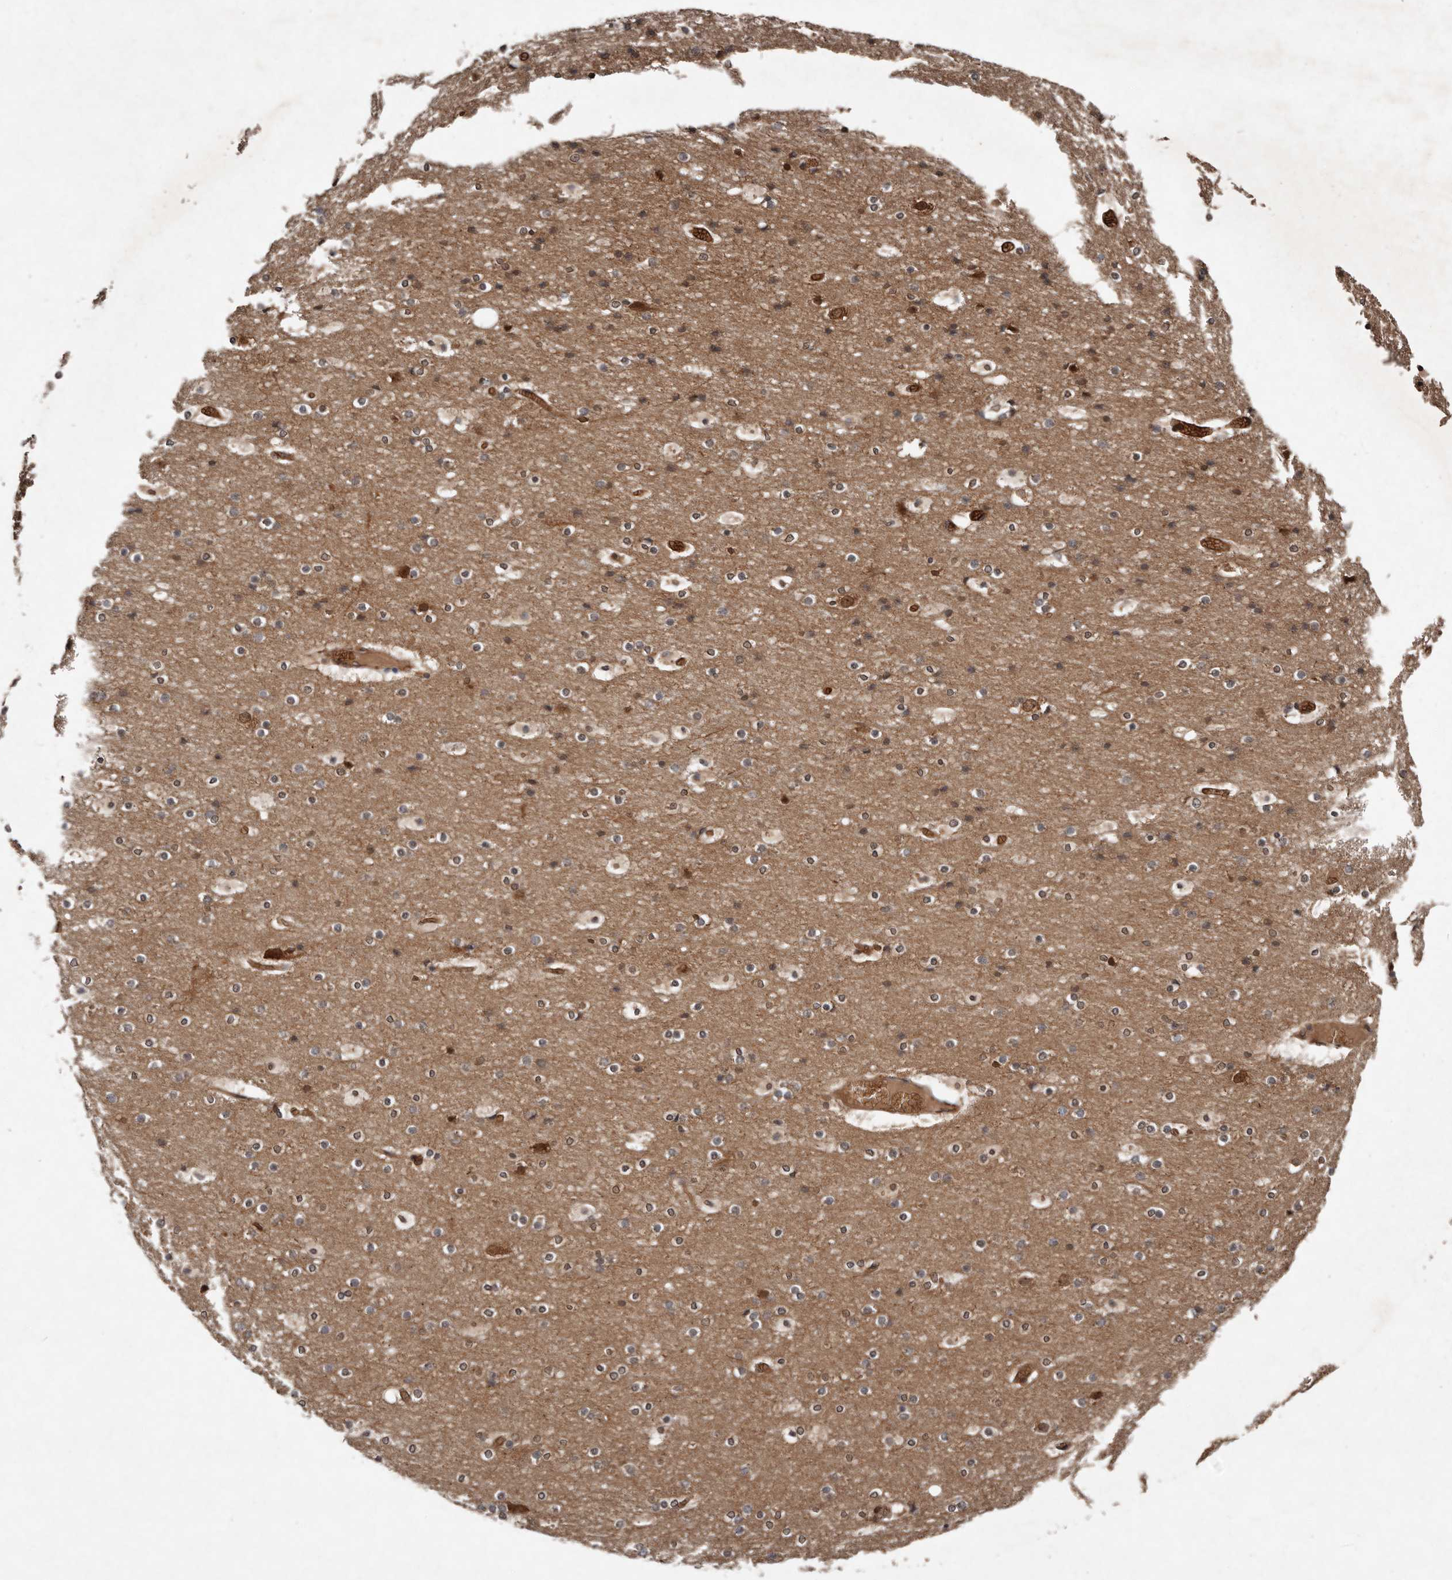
{"staining": {"intensity": "moderate", "quantity": ">75%", "location": "cytoplasmic/membranous"}, "tissue": "cerebral cortex", "cell_type": "Endothelial cells", "image_type": "normal", "snomed": [{"axis": "morphology", "description": "Normal tissue, NOS"}, {"axis": "topography", "description": "Cerebral cortex"}], "caption": "Immunohistochemical staining of unremarkable cerebral cortex demonstrates medium levels of moderate cytoplasmic/membranous expression in about >75% of endothelial cells.", "gene": "DIP2C", "patient": {"sex": "male", "age": 57}}